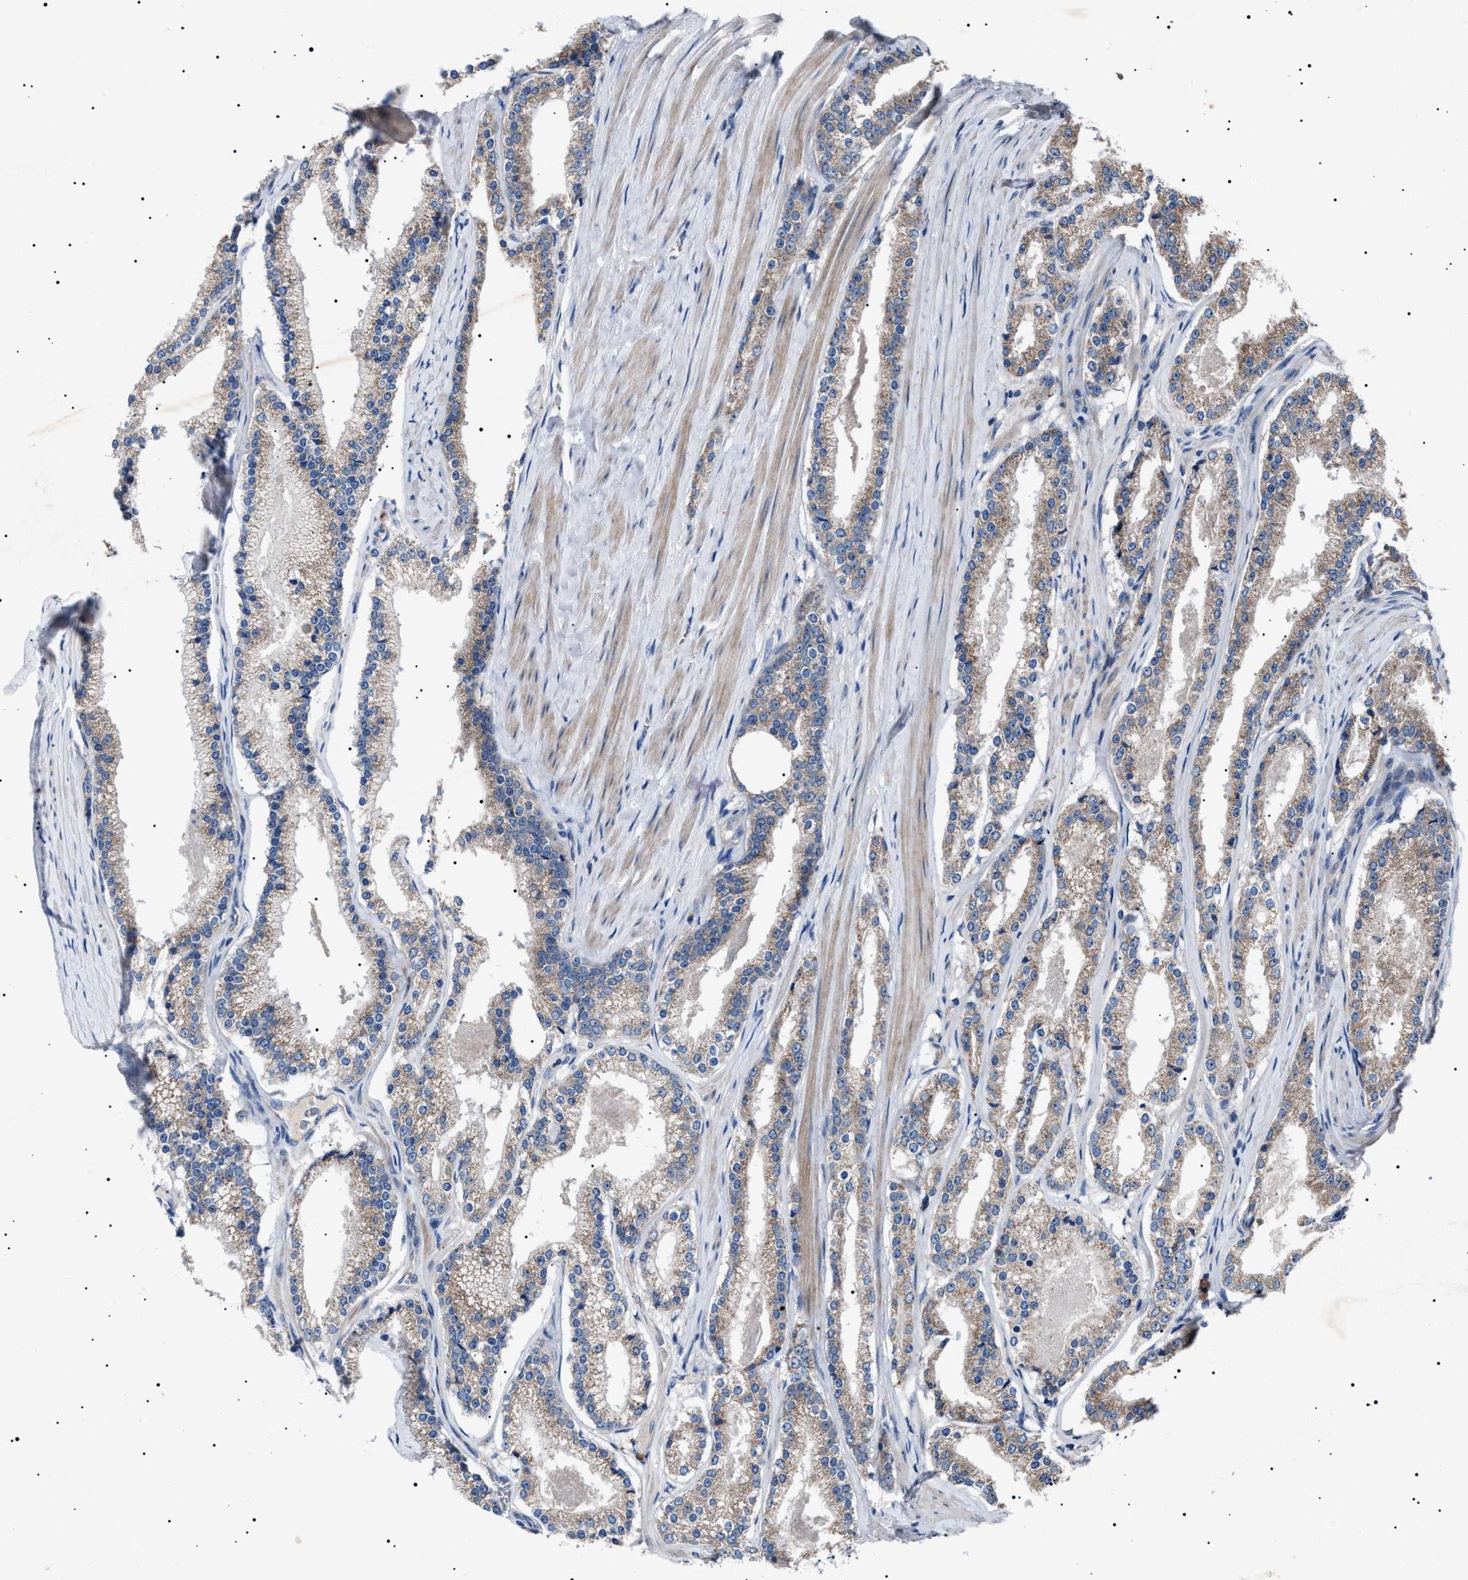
{"staining": {"intensity": "weak", "quantity": ">75%", "location": "cytoplasmic/membranous"}, "tissue": "prostate cancer", "cell_type": "Tumor cells", "image_type": "cancer", "snomed": [{"axis": "morphology", "description": "Adenocarcinoma, Low grade"}, {"axis": "topography", "description": "Prostate"}], "caption": "A low amount of weak cytoplasmic/membranous staining is seen in approximately >75% of tumor cells in prostate low-grade adenocarcinoma tissue.", "gene": "PTRH1", "patient": {"sex": "male", "age": 70}}